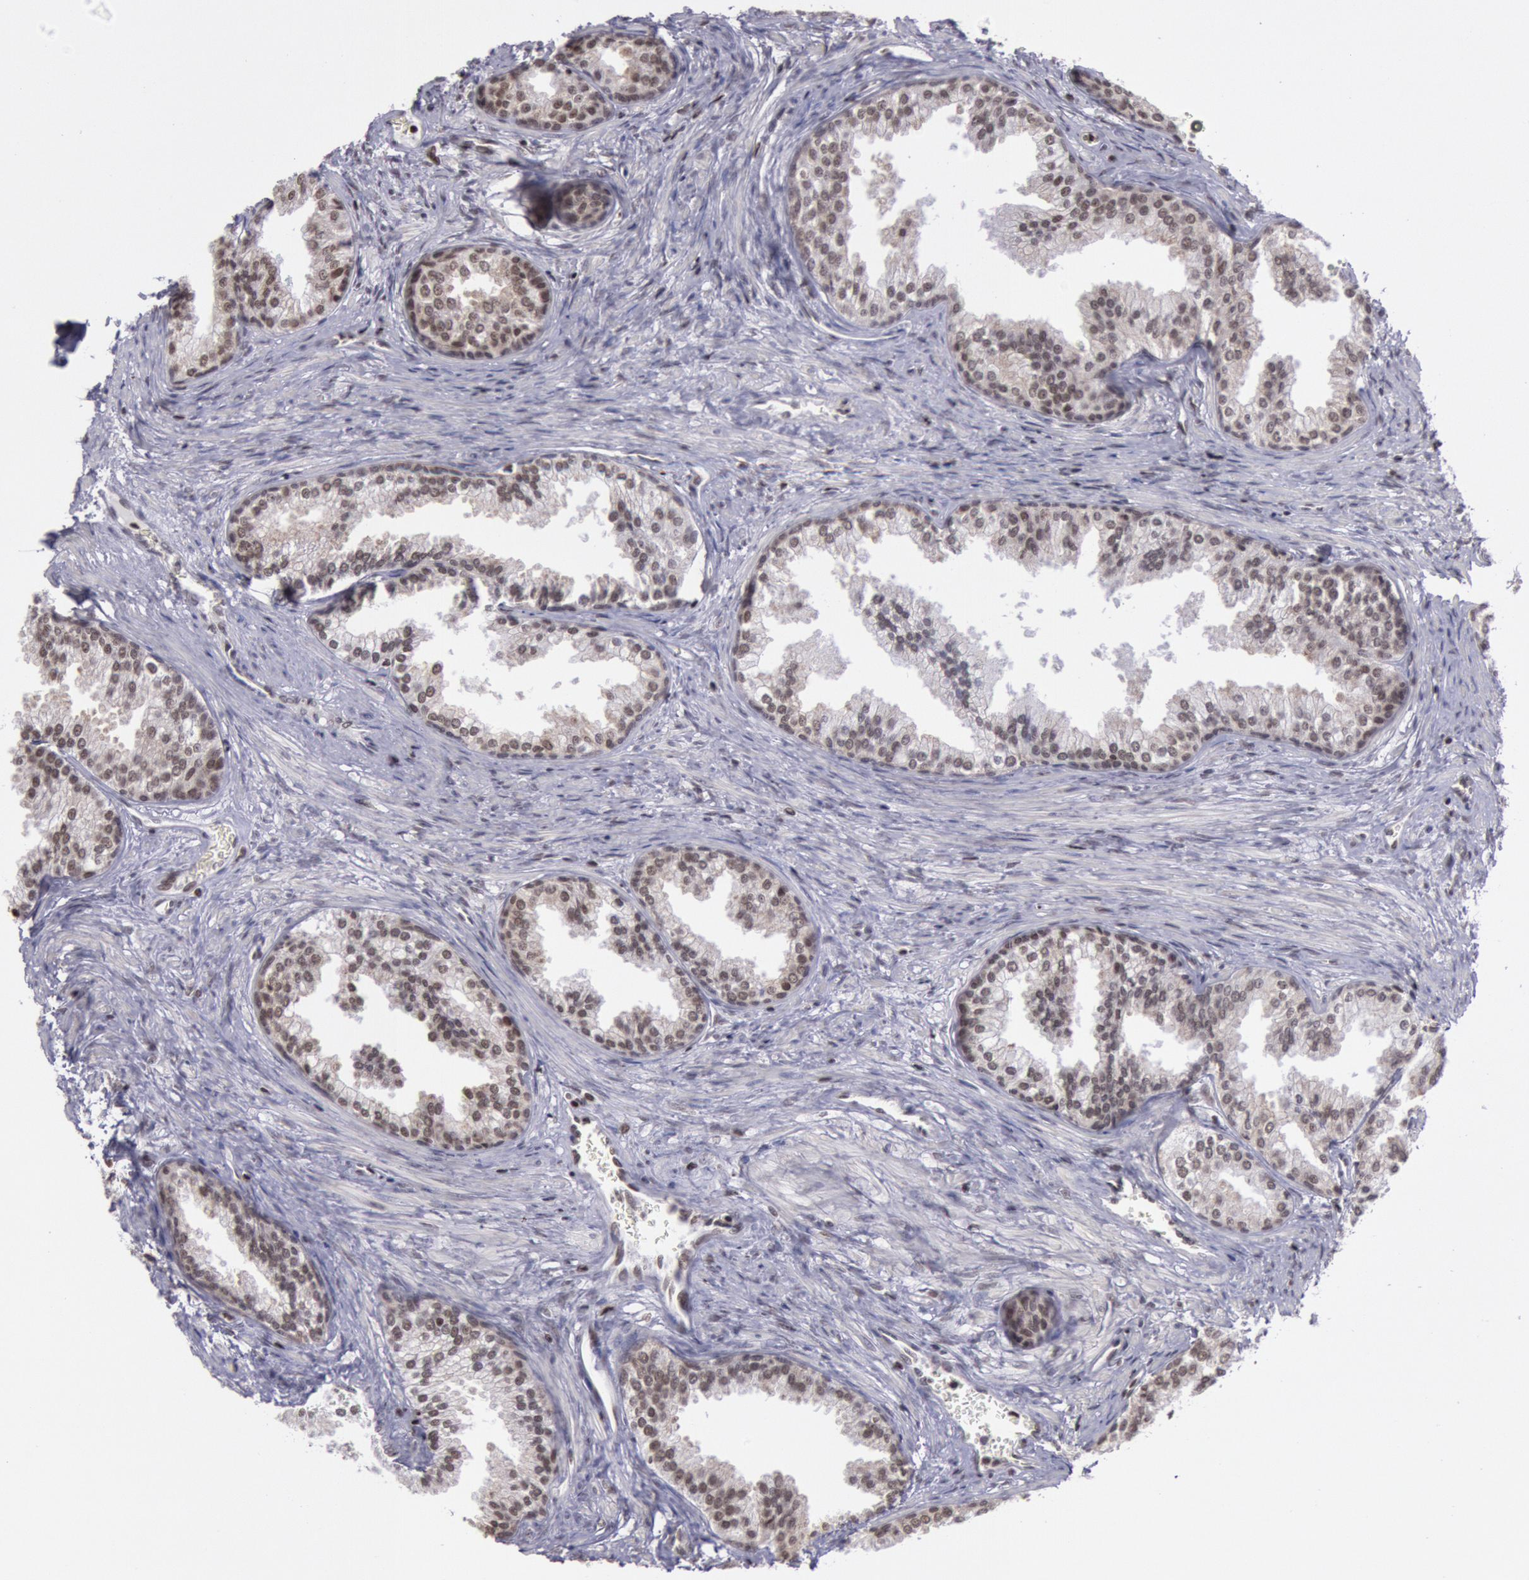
{"staining": {"intensity": "moderate", "quantity": ">75%", "location": "nuclear"}, "tissue": "prostate", "cell_type": "Glandular cells", "image_type": "normal", "snomed": [{"axis": "morphology", "description": "Normal tissue, NOS"}, {"axis": "topography", "description": "Prostate"}], "caption": "Protein analysis of benign prostate exhibits moderate nuclear staining in about >75% of glandular cells. Immunohistochemistry (ihc) stains the protein in brown and the nuclei are stained blue.", "gene": "NKAP", "patient": {"sex": "male", "age": 68}}